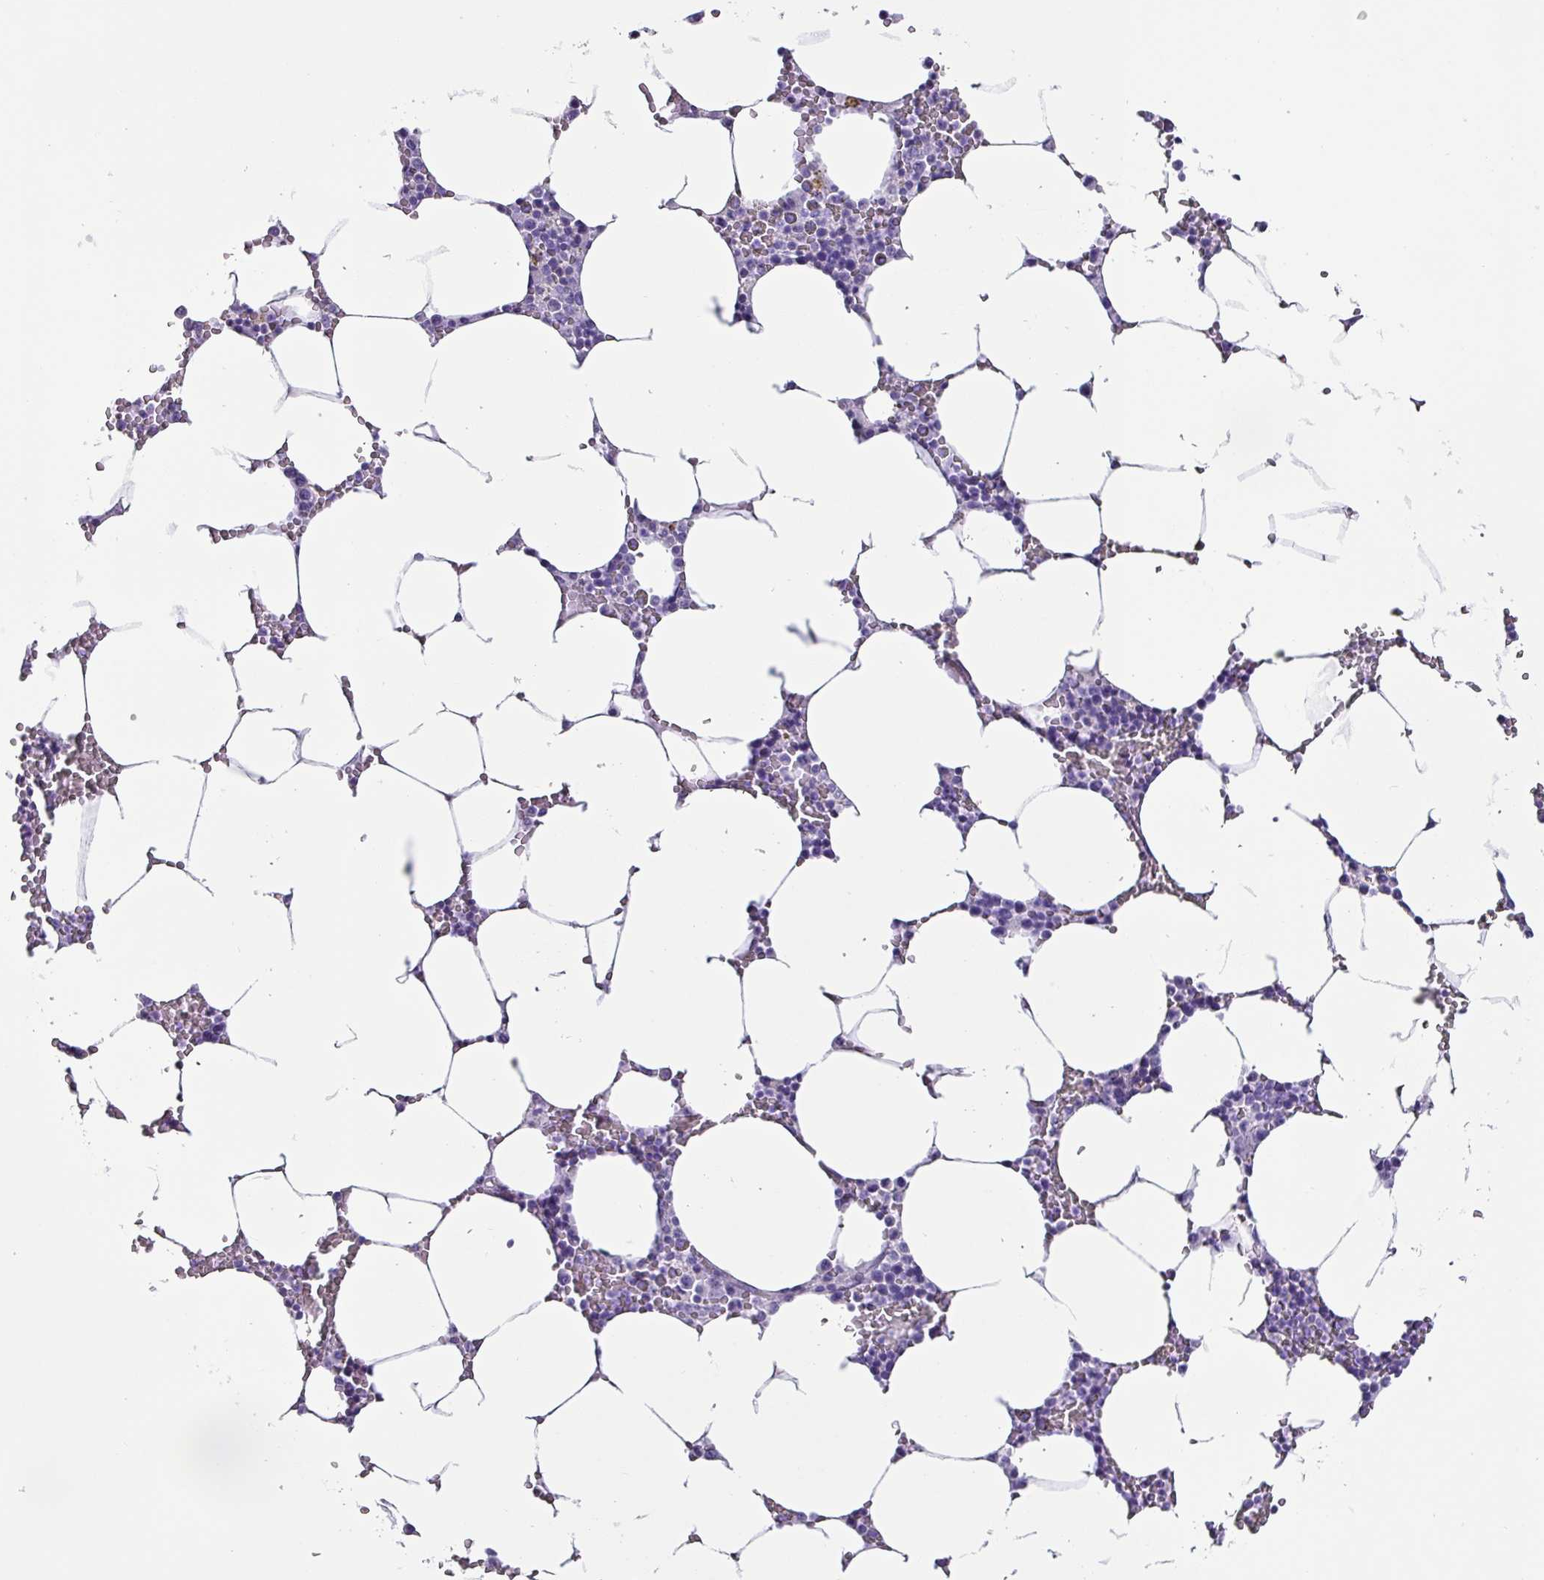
{"staining": {"intensity": "negative", "quantity": "none", "location": "none"}, "tissue": "bone marrow", "cell_type": "Hematopoietic cells", "image_type": "normal", "snomed": [{"axis": "morphology", "description": "Normal tissue, NOS"}, {"axis": "topography", "description": "Bone marrow"}], "caption": "Bone marrow stained for a protein using IHC reveals no positivity hematopoietic cells.", "gene": "KRT6A", "patient": {"sex": "male", "age": 70}}